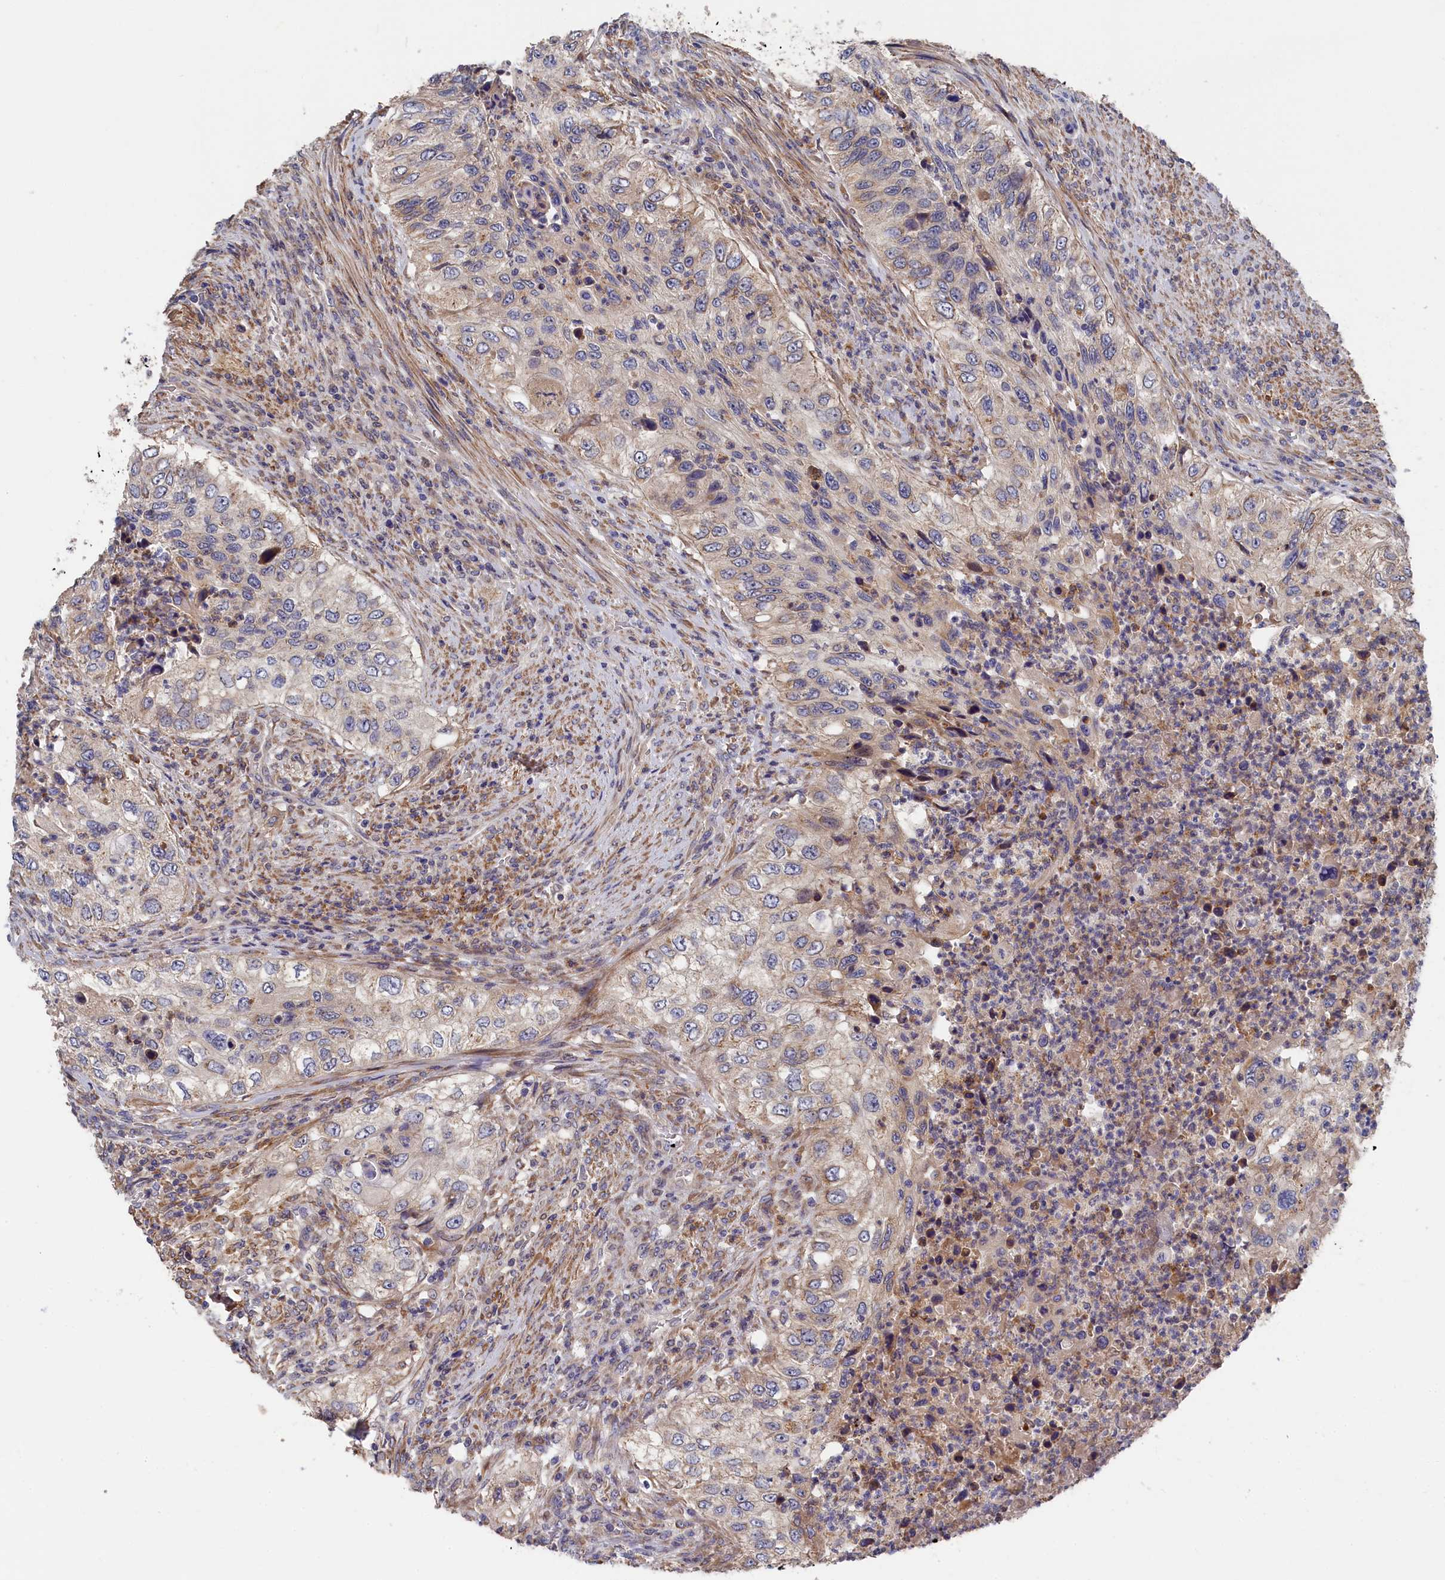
{"staining": {"intensity": "weak", "quantity": "<25%", "location": "cytoplasmic/membranous"}, "tissue": "urothelial cancer", "cell_type": "Tumor cells", "image_type": "cancer", "snomed": [{"axis": "morphology", "description": "Urothelial carcinoma, High grade"}, {"axis": "topography", "description": "Urinary bladder"}], "caption": "Immunohistochemistry of human urothelial carcinoma (high-grade) reveals no staining in tumor cells.", "gene": "CYB5D2", "patient": {"sex": "female", "age": 60}}